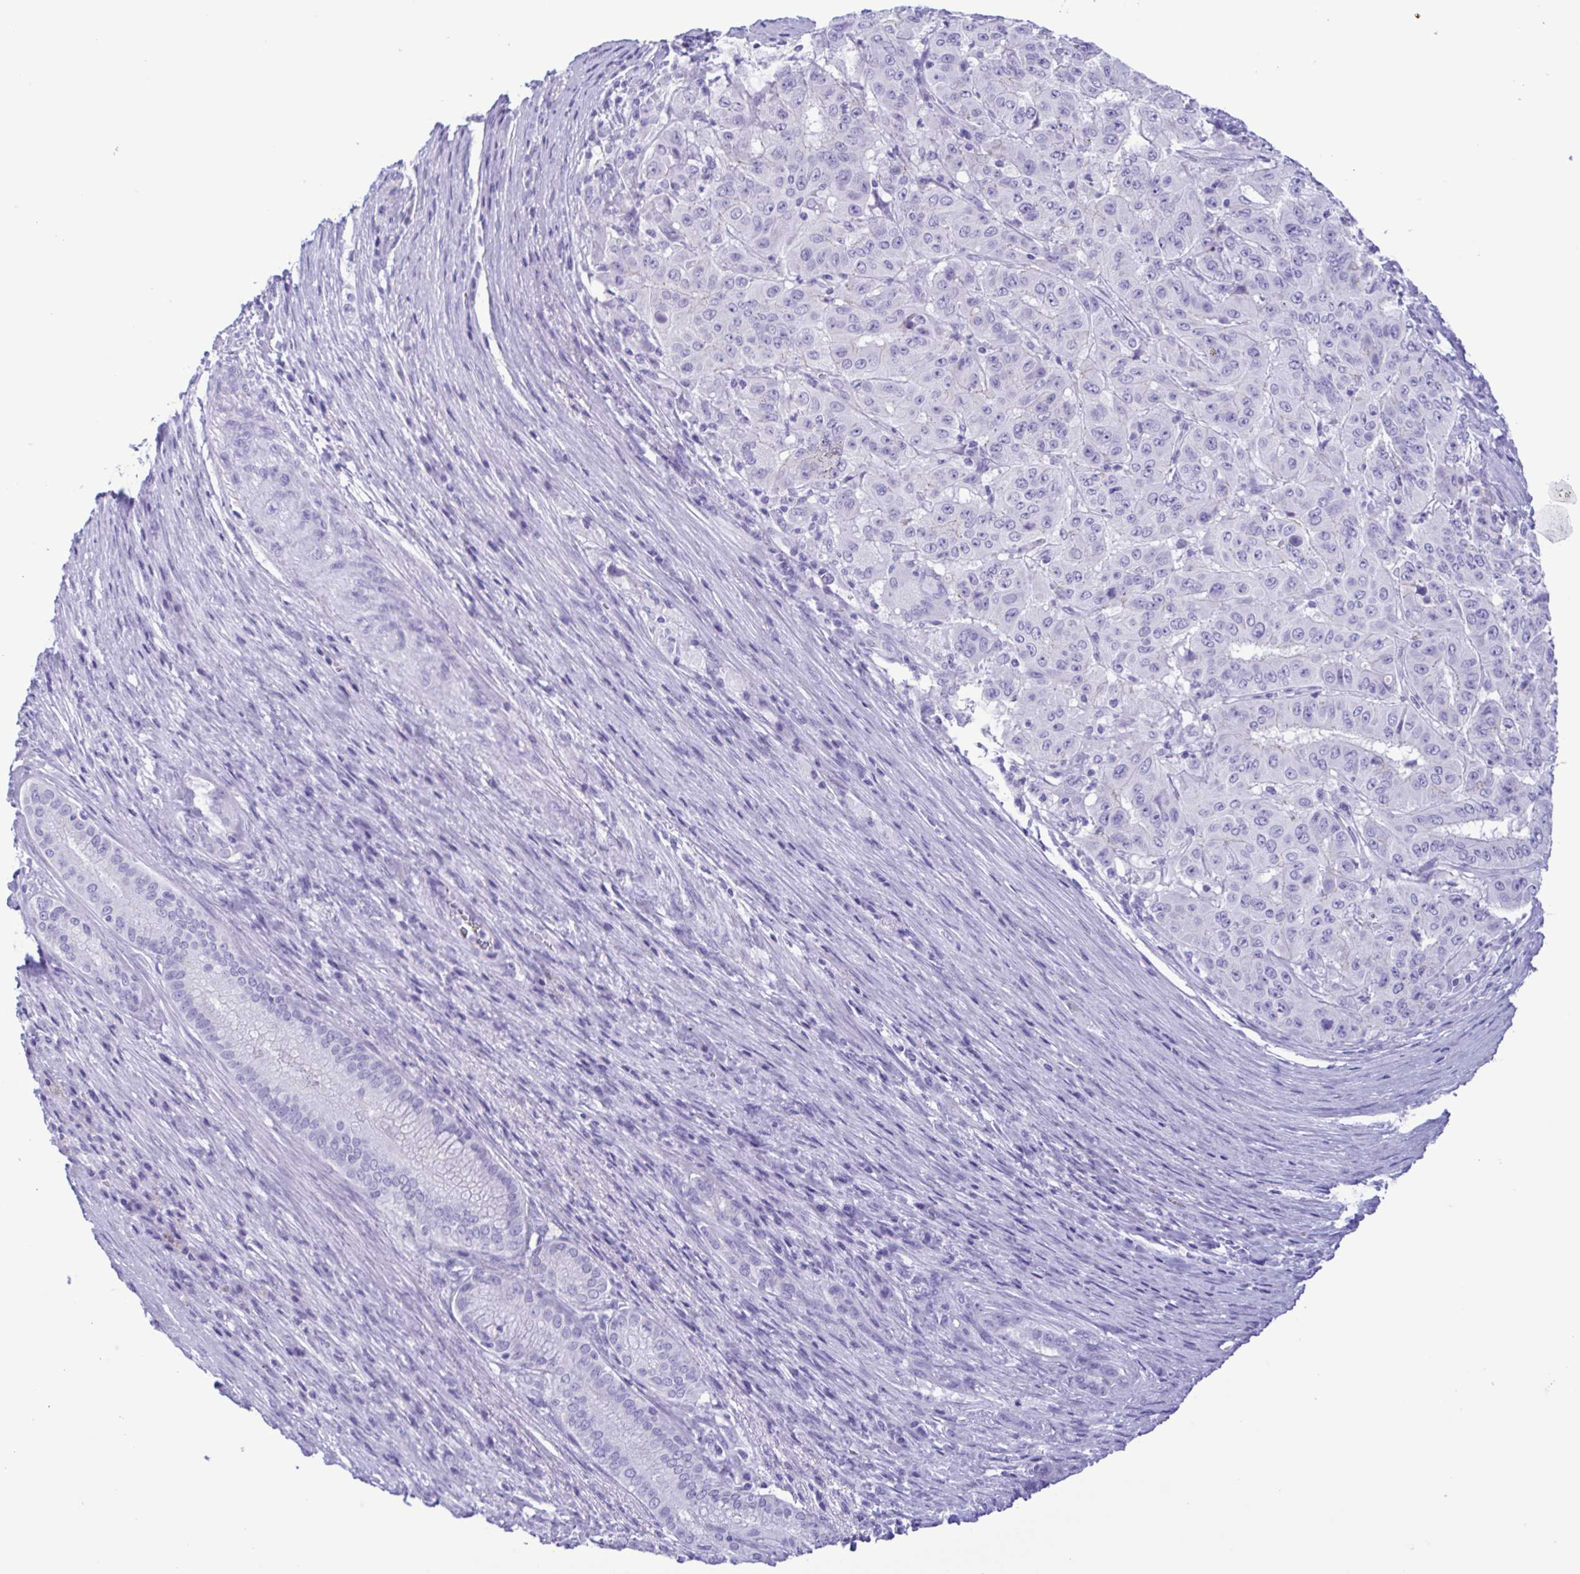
{"staining": {"intensity": "negative", "quantity": "none", "location": "none"}, "tissue": "pancreatic cancer", "cell_type": "Tumor cells", "image_type": "cancer", "snomed": [{"axis": "morphology", "description": "Adenocarcinoma, NOS"}, {"axis": "topography", "description": "Pancreas"}], "caption": "Pancreatic cancer (adenocarcinoma) was stained to show a protein in brown. There is no significant positivity in tumor cells.", "gene": "TSPY2", "patient": {"sex": "male", "age": 63}}